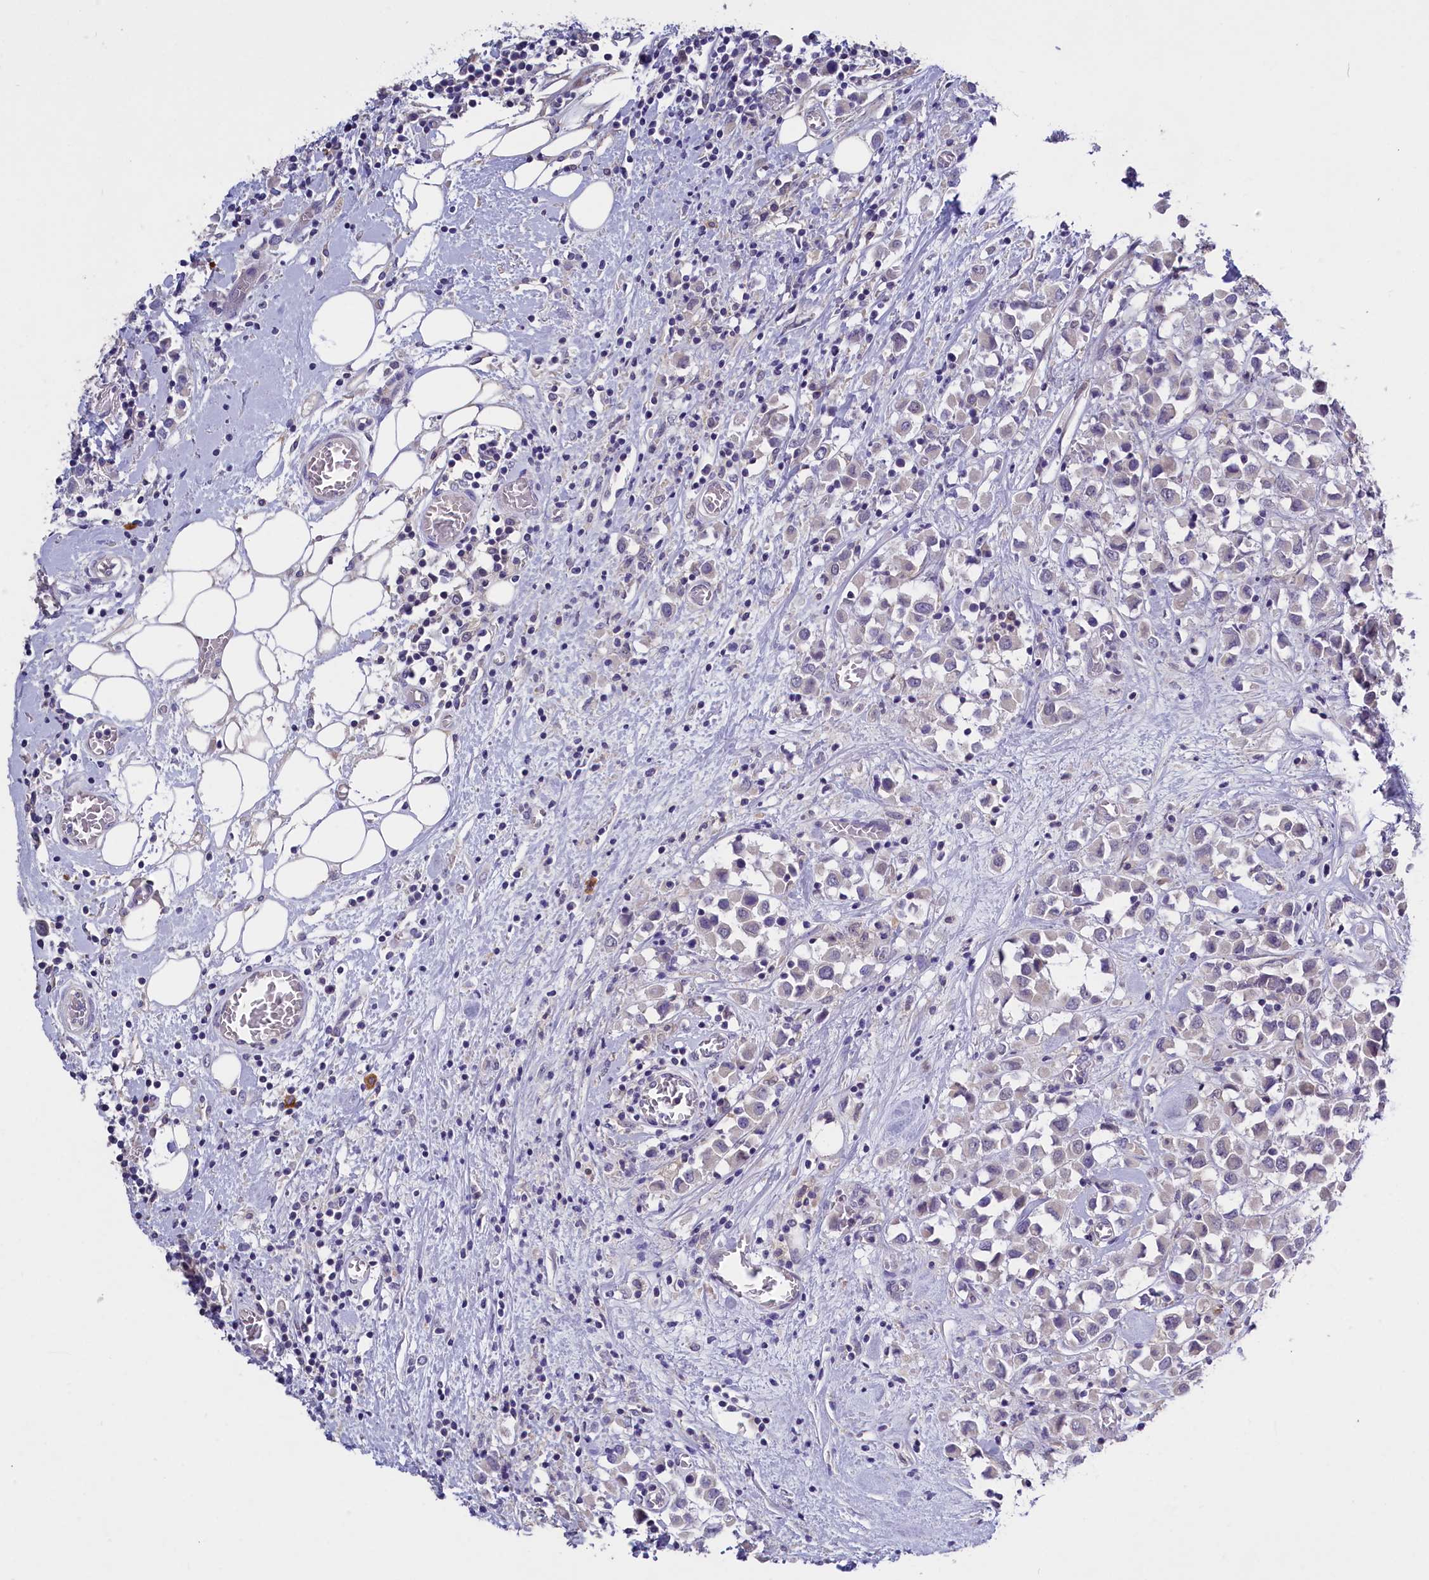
{"staining": {"intensity": "negative", "quantity": "none", "location": "none"}, "tissue": "breast cancer", "cell_type": "Tumor cells", "image_type": "cancer", "snomed": [{"axis": "morphology", "description": "Duct carcinoma"}, {"axis": "topography", "description": "Breast"}], "caption": "Immunohistochemical staining of breast invasive ductal carcinoma demonstrates no significant staining in tumor cells.", "gene": "ENPP6", "patient": {"sex": "female", "age": 61}}